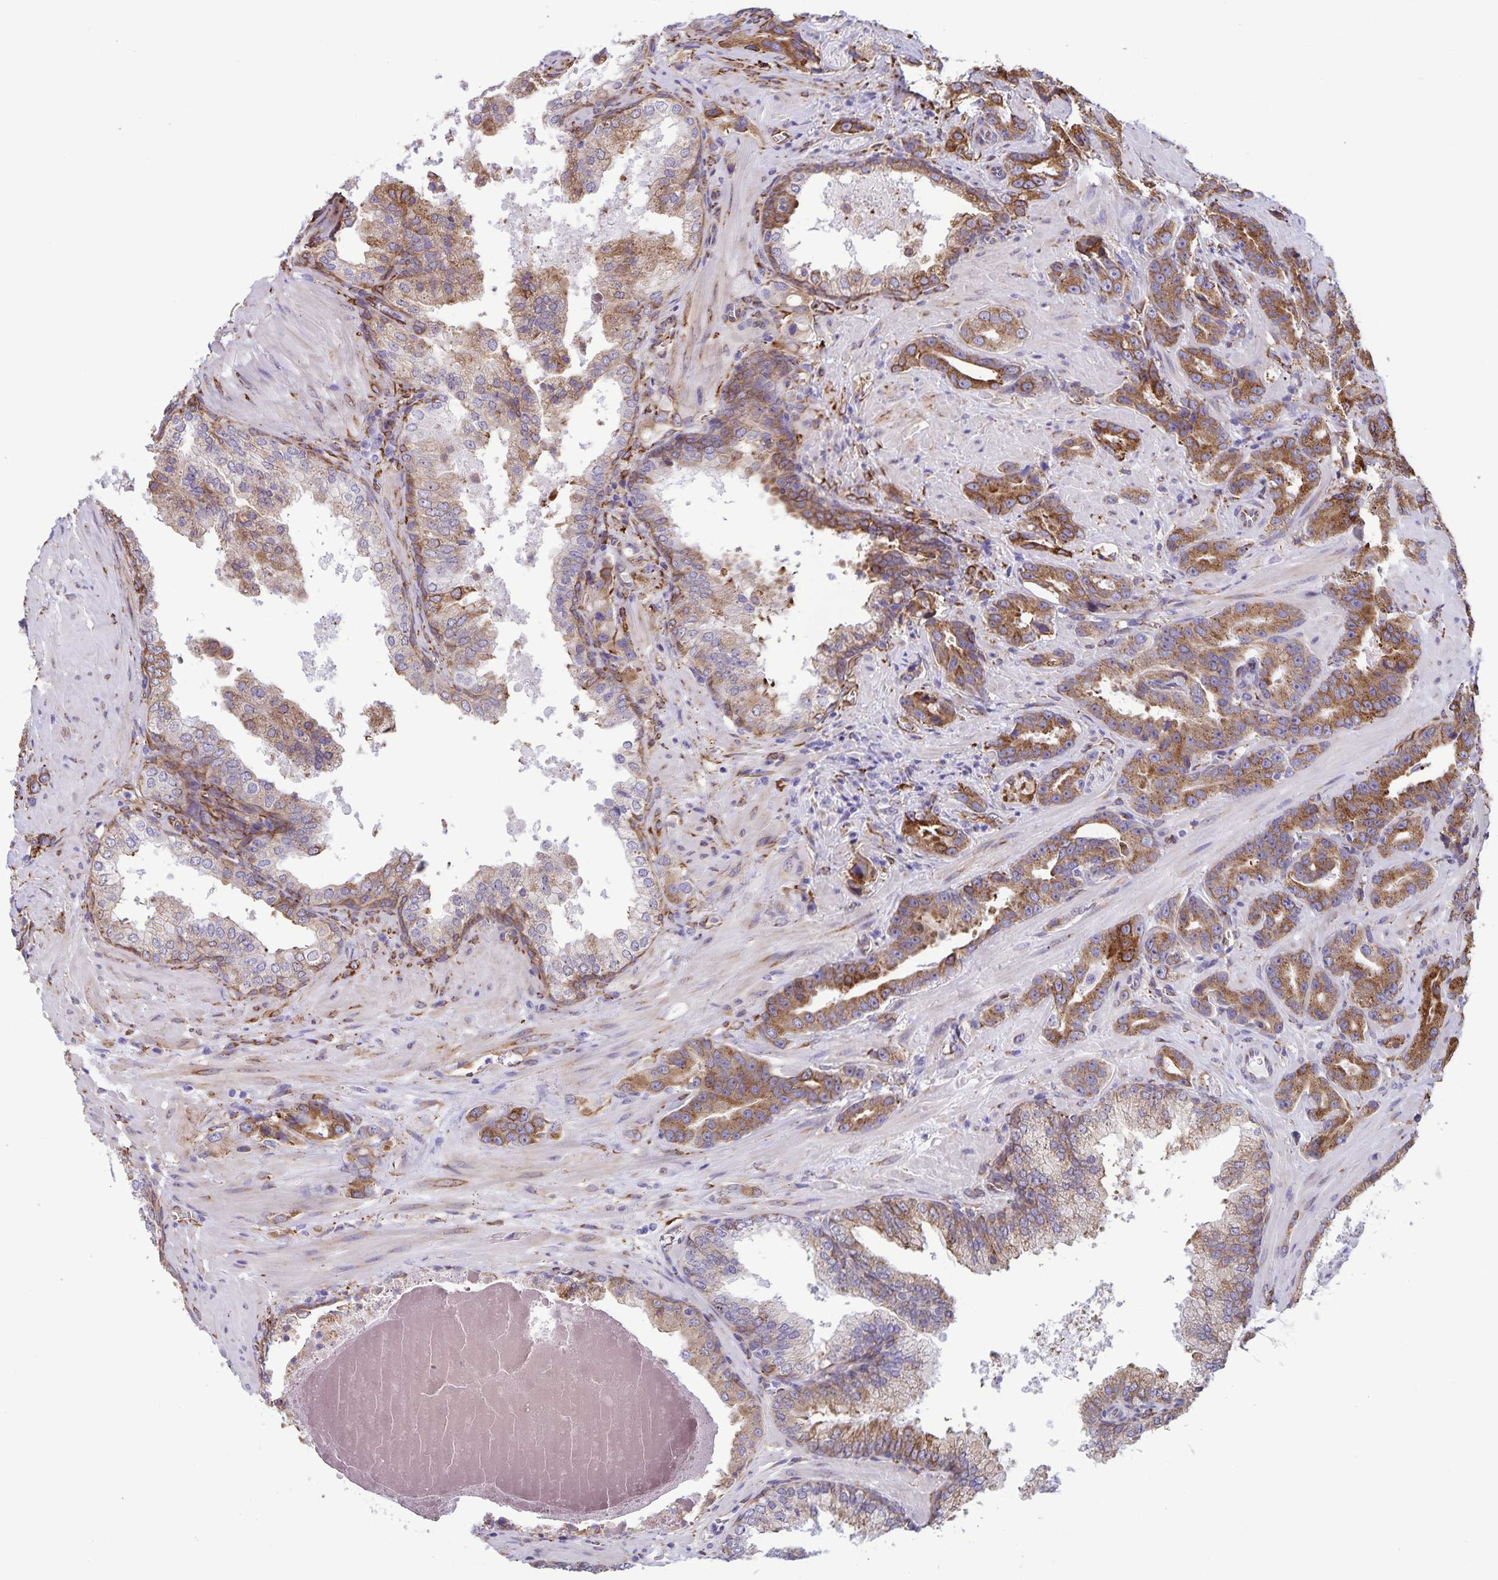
{"staining": {"intensity": "moderate", "quantity": ">75%", "location": "cytoplasmic/membranous"}, "tissue": "prostate cancer", "cell_type": "Tumor cells", "image_type": "cancer", "snomed": [{"axis": "morphology", "description": "Adenocarcinoma, High grade"}, {"axis": "topography", "description": "Prostate"}], "caption": "Immunohistochemical staining of human high-grade adenocarcinoma (prostate) reveals medium levels of moderate cytoplasmic/membranous protein expression in about >75% of tumor cells.", "gene": "RCN1", "patient": {"sex": "male", "age": 65}}